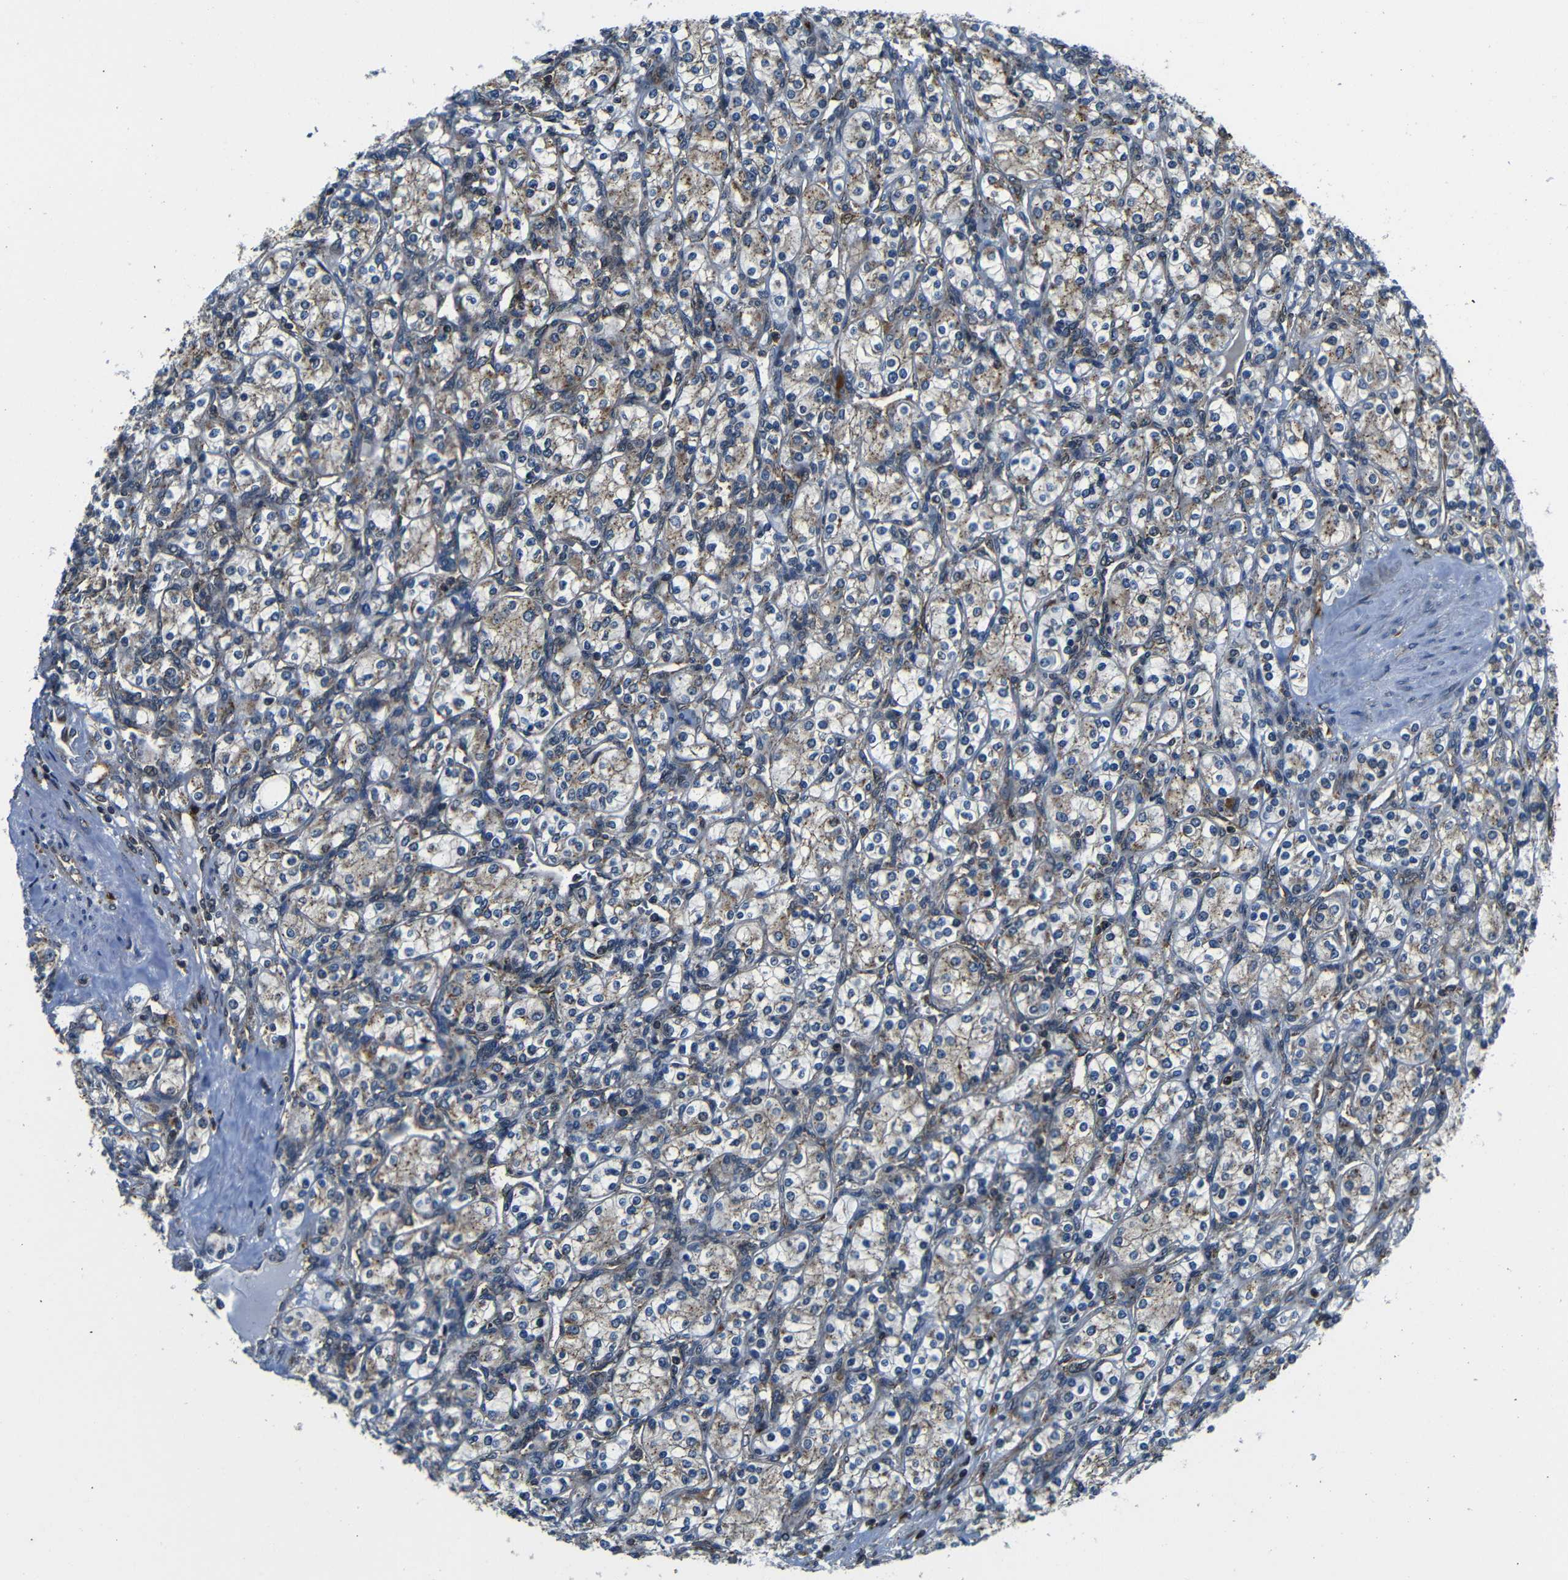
{"staining": {"intensity": "weak", "quantity": ">75%", "location": "cytoplasmic/membranous"}, "tissue": "renal cancer", "cell_type": "Tumor cells", "image_type": "cancer", "snomed": [{"axis": "morphology", "description": "Adenocarcinoma, NOS"}, {"axis": "topography", "description": "Kidney"}], "caption": "A brown stain highlights weak cytoplasmic/membranous positivity of a protein in human renal cancer (adenocarcinoma) tumor cells.", "gene": "ABCE1", "patient": {"sex": "male", "age": 77}}